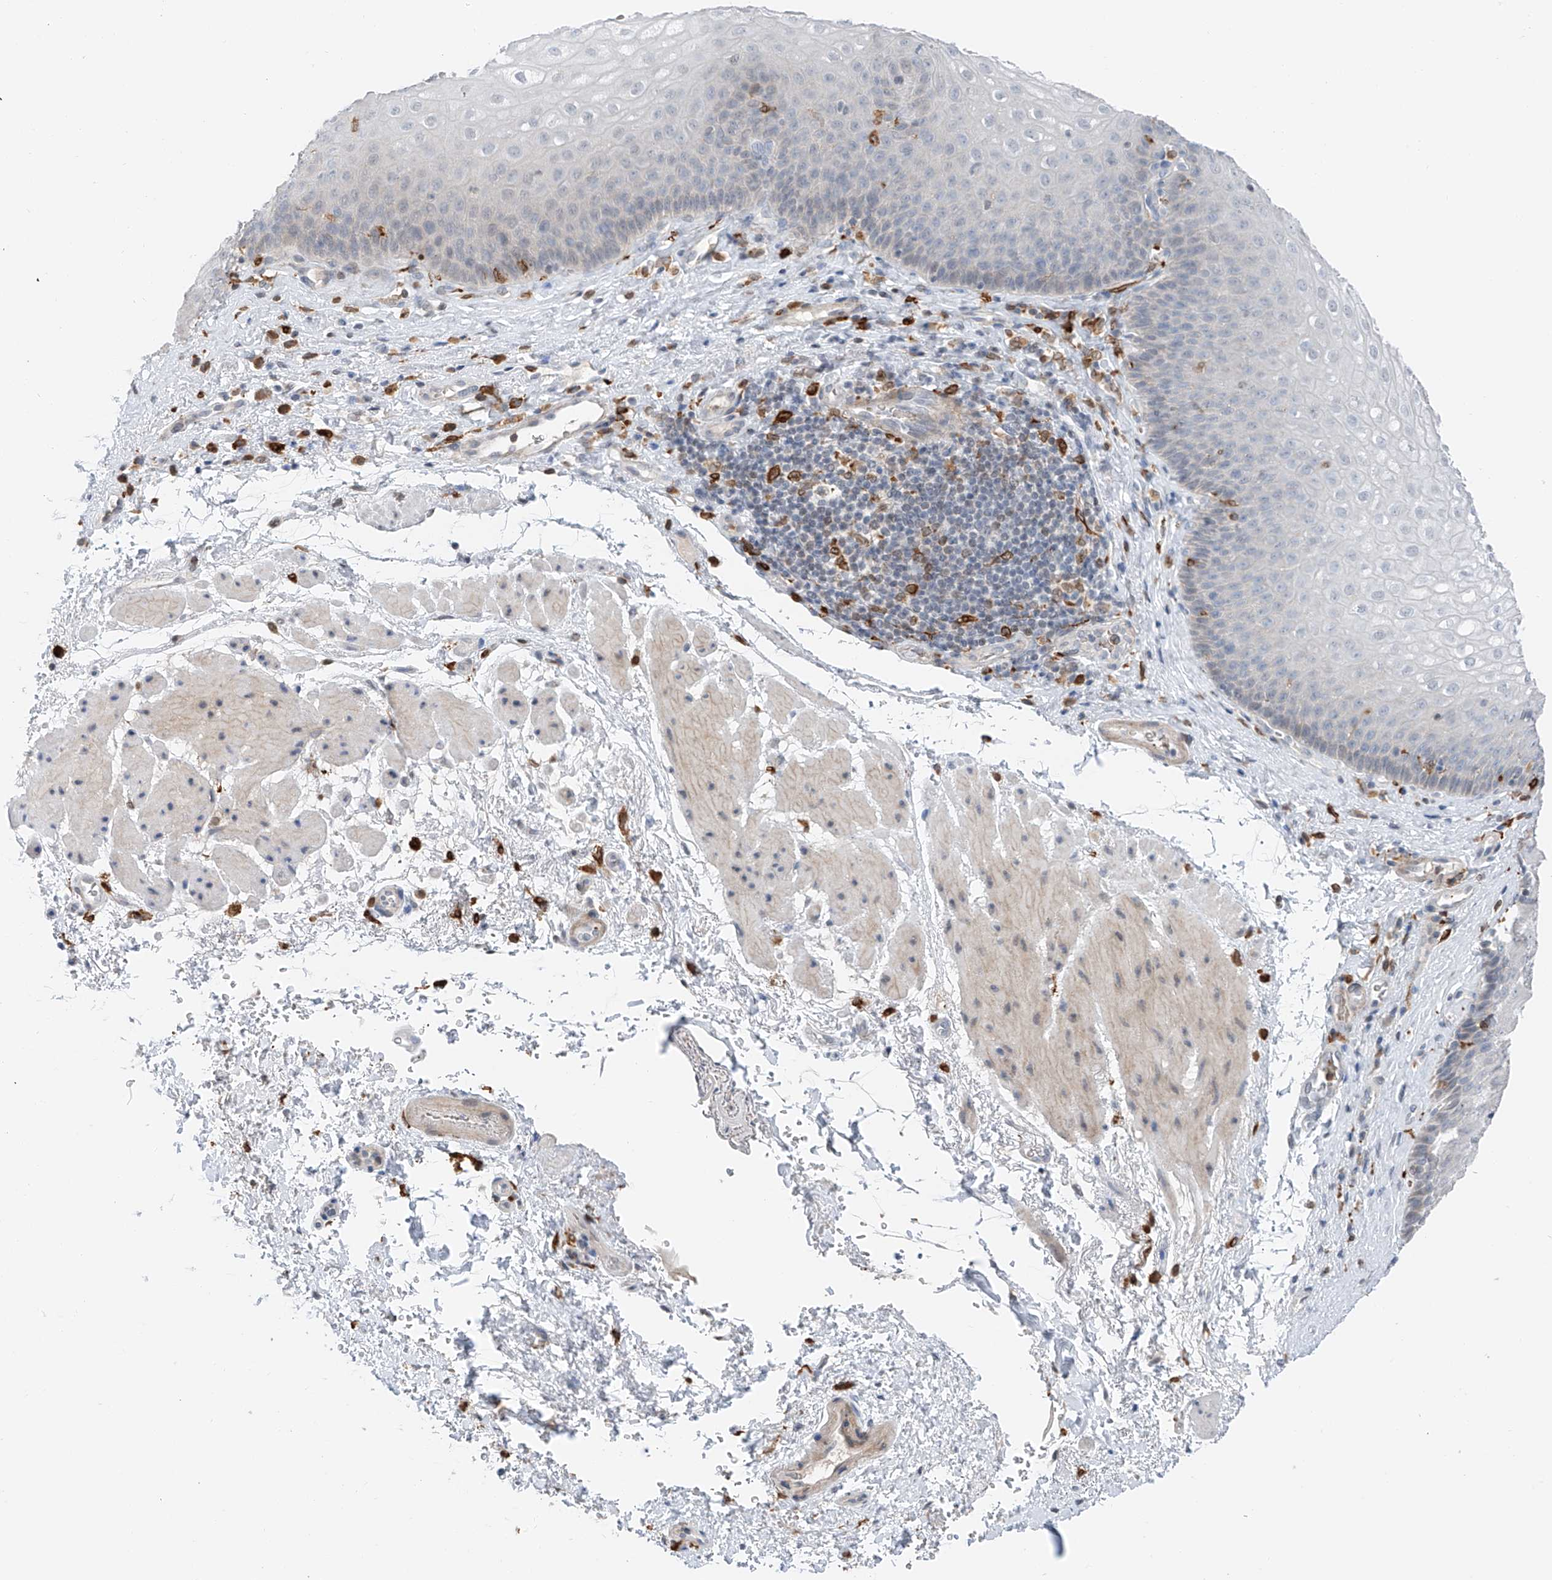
{"staining": {"intensity": "negative", "quantity": "none", "location": "none"}, "tissue": "esophagus", "cell_type": "Squamous epithelial cells", "image_type": "normal", "snomed": [{"axis": "morphology", "description": "Normal tissue, NOS"}, {"axis": "topography", "description": "Esophagus"}], "caption": "This is an immunohistochemistry micrograph of normal human esophagus. There is no staining in squamous epithelial cells.", "gene": "TBXAS1", "patient": {"sex": "female", "age": 66}}